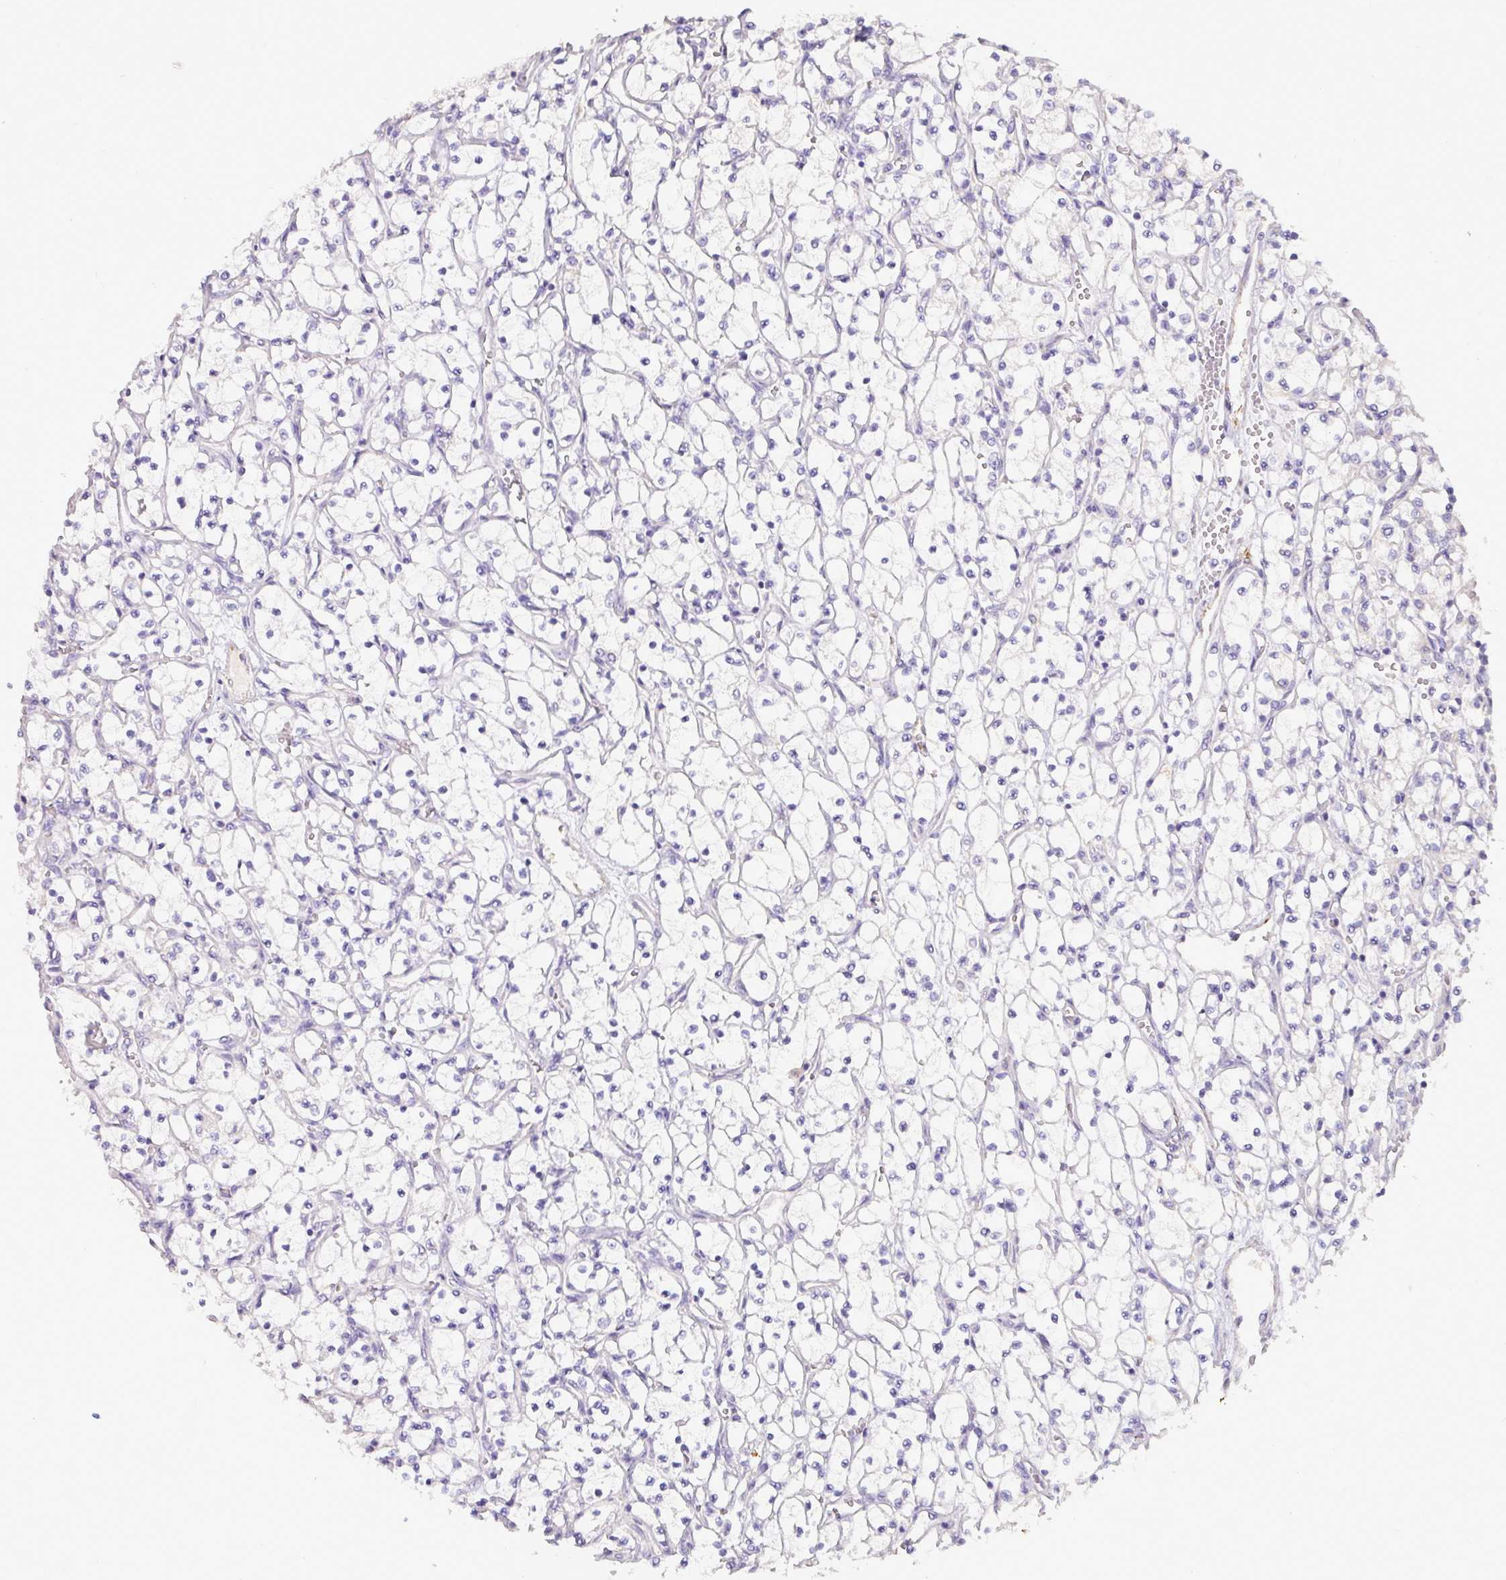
{"staining": {"intensity": "negative", "quantity": "none", "location": "none"}, "tissue": "renal cancer", "cell_type": "Tumor cells", "image_type": "cancer", "snomed": [{"axis": "morphology", "description": "Adenocarcinoma, NOS"}, {"axis": "topography", "description": "Kidney"}], "caption": "Renal cancer was stained to show a protein in brown. There is no significant staining in tumor cells. The staining is performed using DAB (3,3'-diaminobenzidine) brown chromogen with nuclei counter-stained in using hematoxylin.", "gene": "BRINP2", "patient": {"sex": "female", "age": 69}}